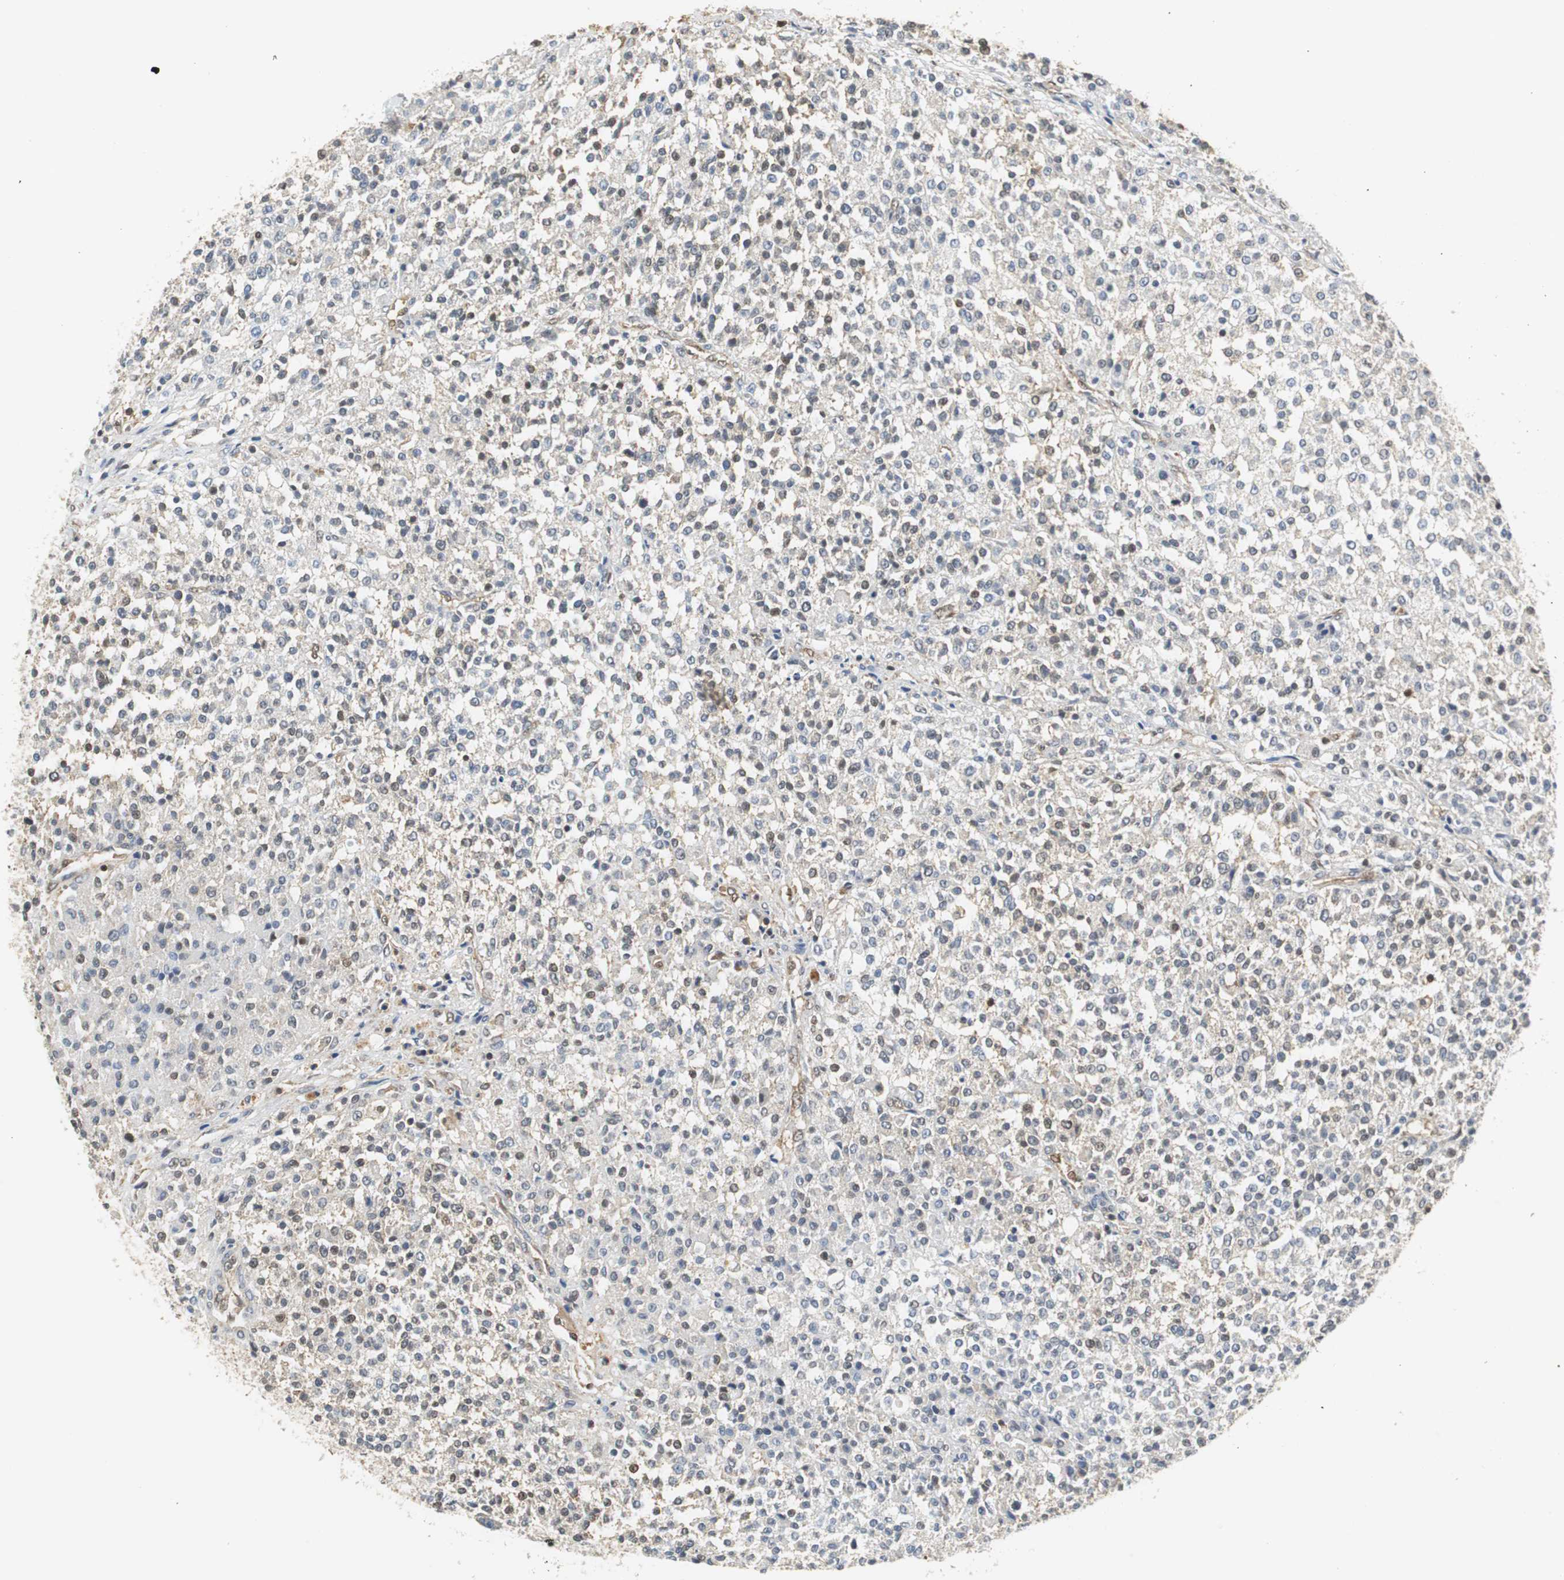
{"staining": {"intensity": "weak", "quantity": ">75%", "location": "cytoplasmic/membranous"}, "tissue": "testis cancer", "cell_type": "Tumor cells", "image_type": "cancer", "snomed": [{"axis": "morphology", "description": "Seminoma, NOS"}, {"axis": "topography", "description": "Testis"}], "caption": "This photomicrograph exhibits testis seminoma stained with immunohistochemistry (IHC) to label a protein in brown. The cytoplasmic/membranous of tumor cells show weak positivity for the protein. Nuclei are counter-stained blue.", "gene": "GSDMD", "patient": {"sex": "male", "age": 59}}